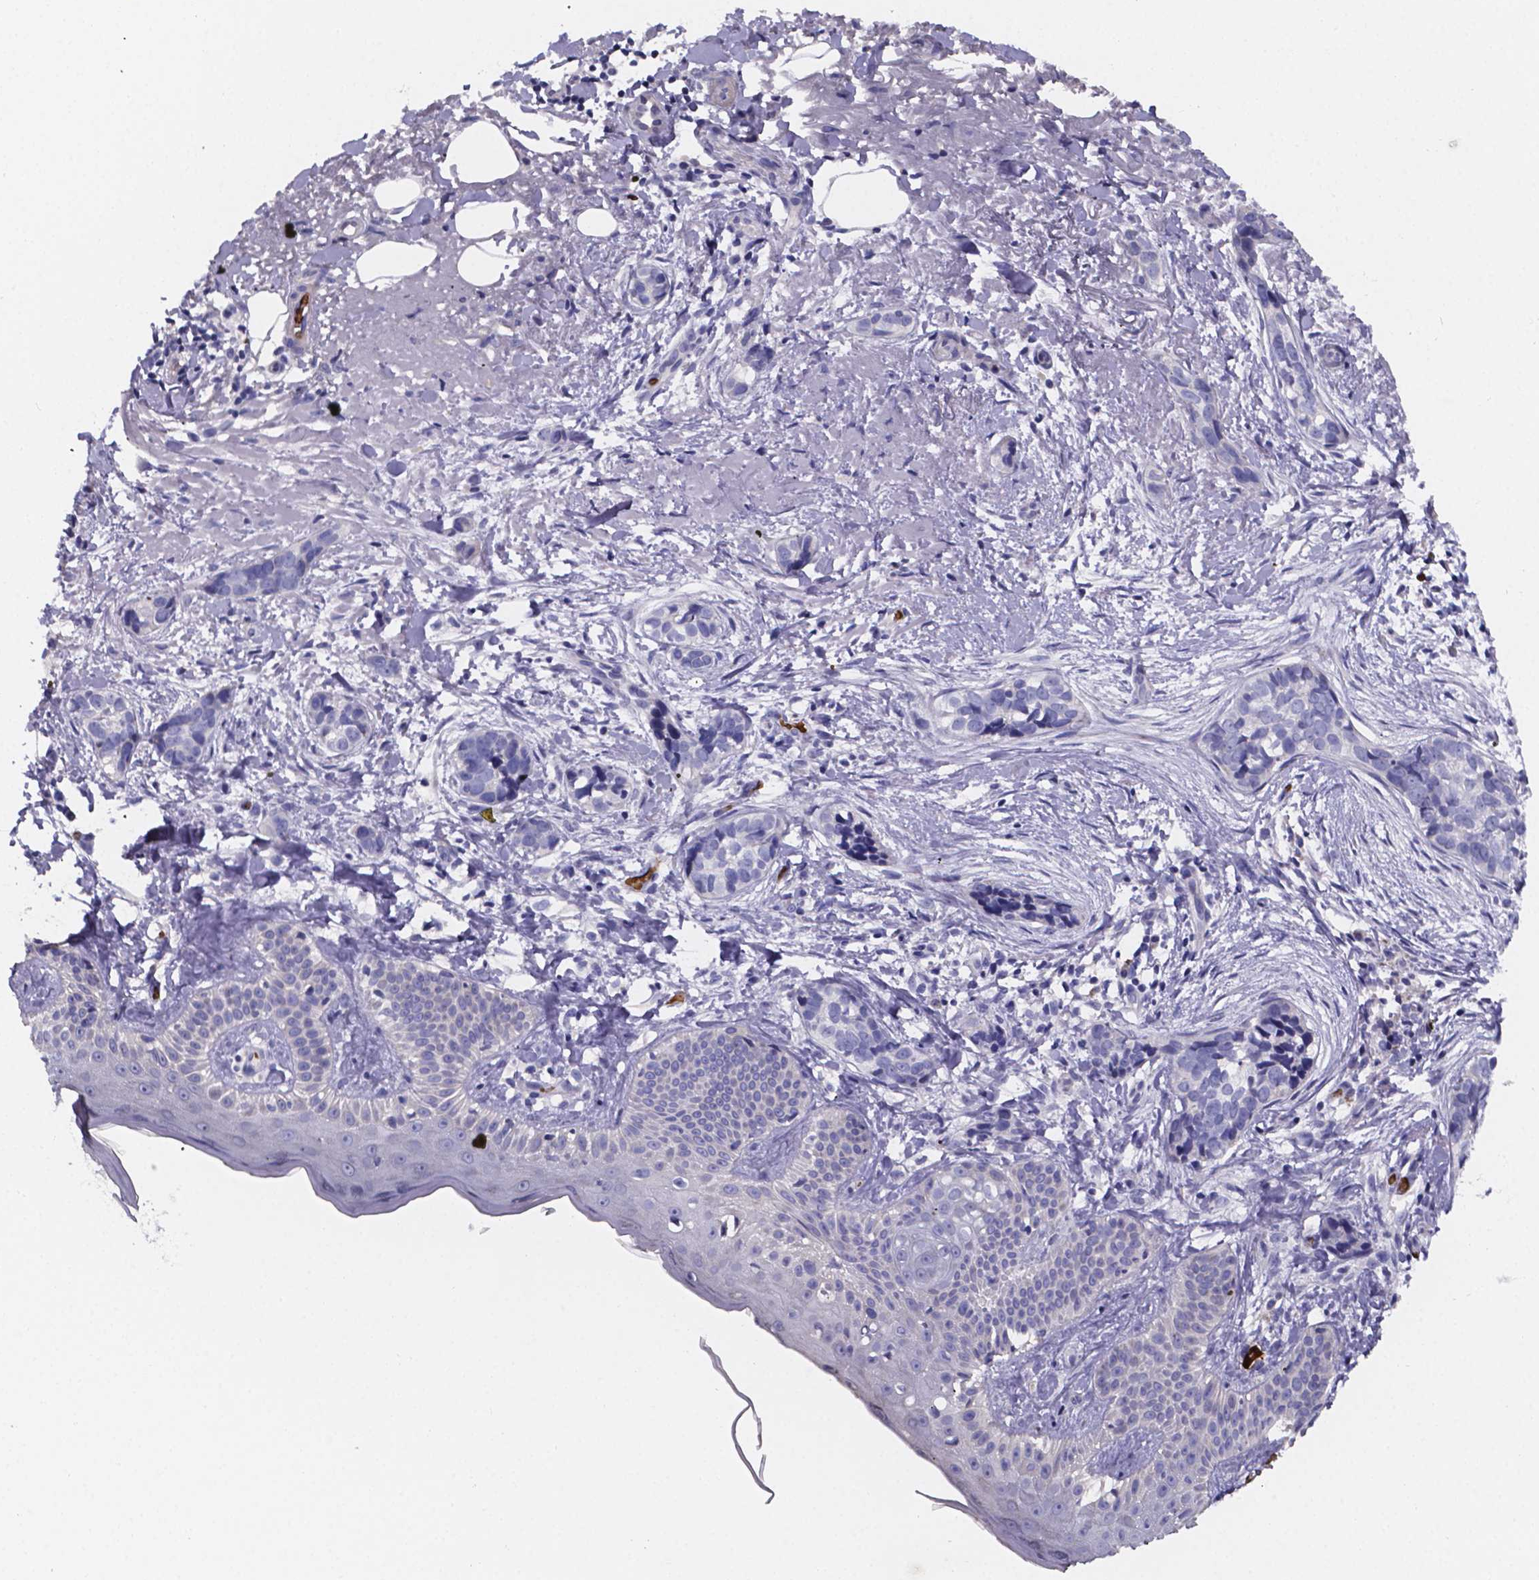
{"staining": {"intensity": "negative", "quantity": "none", "location": "none"}, "tissue": "skin cancer", "cell_type": "Tumor cells", "image_type": "cancer", "snomed": [{"axis": "morphology", "description": "Basal cell carcinoma"}, {"axis": "topography", "description": "Skin"}], "caption": "DAB immunohistochemical staining of skin cancer (basal cell carcinoma) displays no significant expression in tumor cells.", "gene": "GABRA3", "patient": {"sex": "male", "age": 87}}